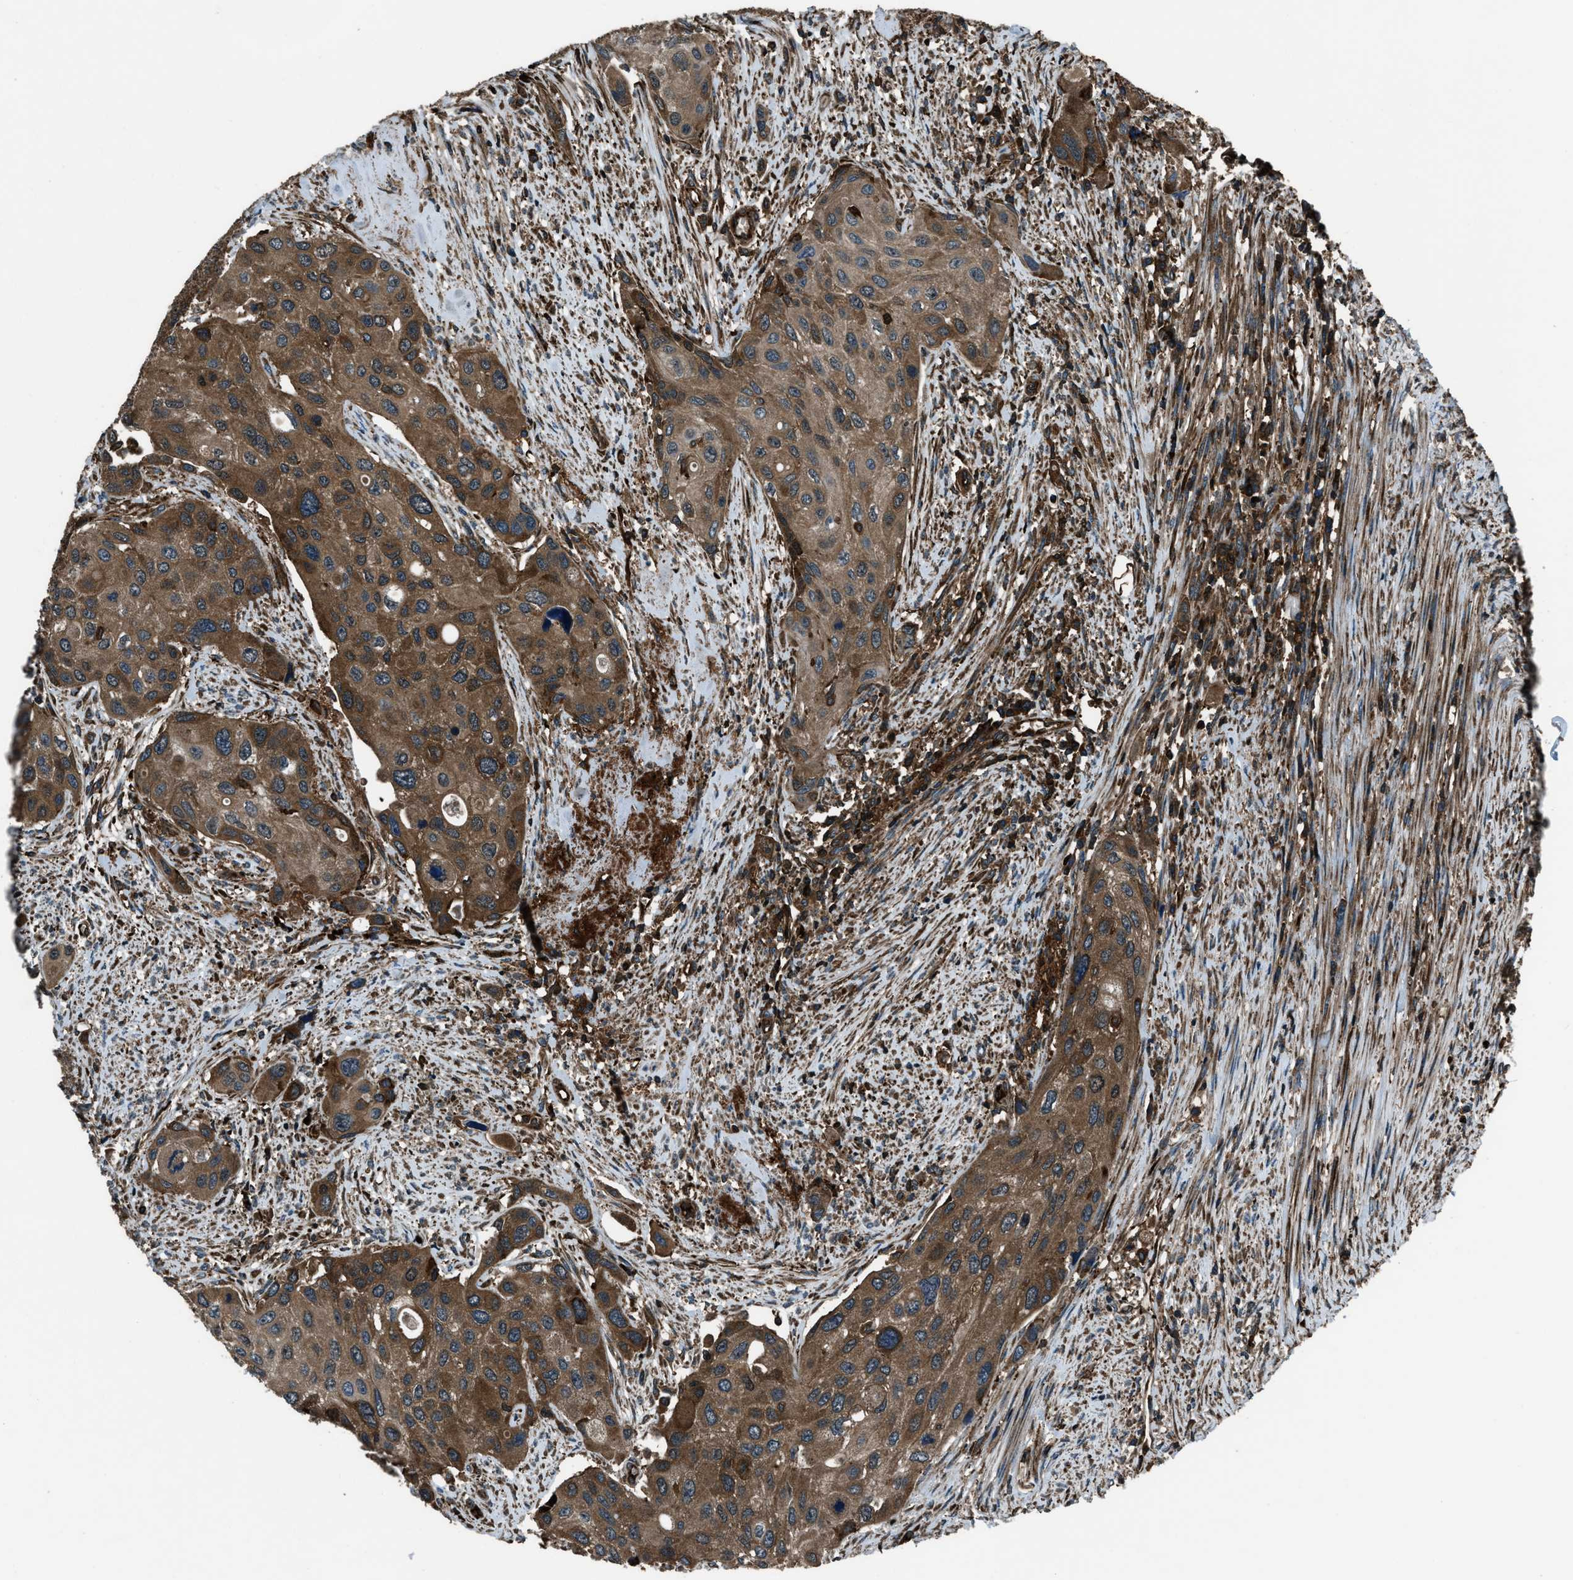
{"staining": {"intensity": "moderate", "quantity": ">75%", "location": "cytoplasmic/membranous"}, "tissue": "urothelial cancer", "cell_type": "Tumor cells", "image_type": "cancer", "snomed": [{"axis": "morphology", "description": "Urothelial carcinoma, High grade"}, {"axis": "topography", "description": "Urinary bladder"}], "caption": "Urothelial cancer stained with a protein marker shows moderate staining in tumor cells.", "gene": "SNX30", "patient": {"sex": "female", "age": 56}}